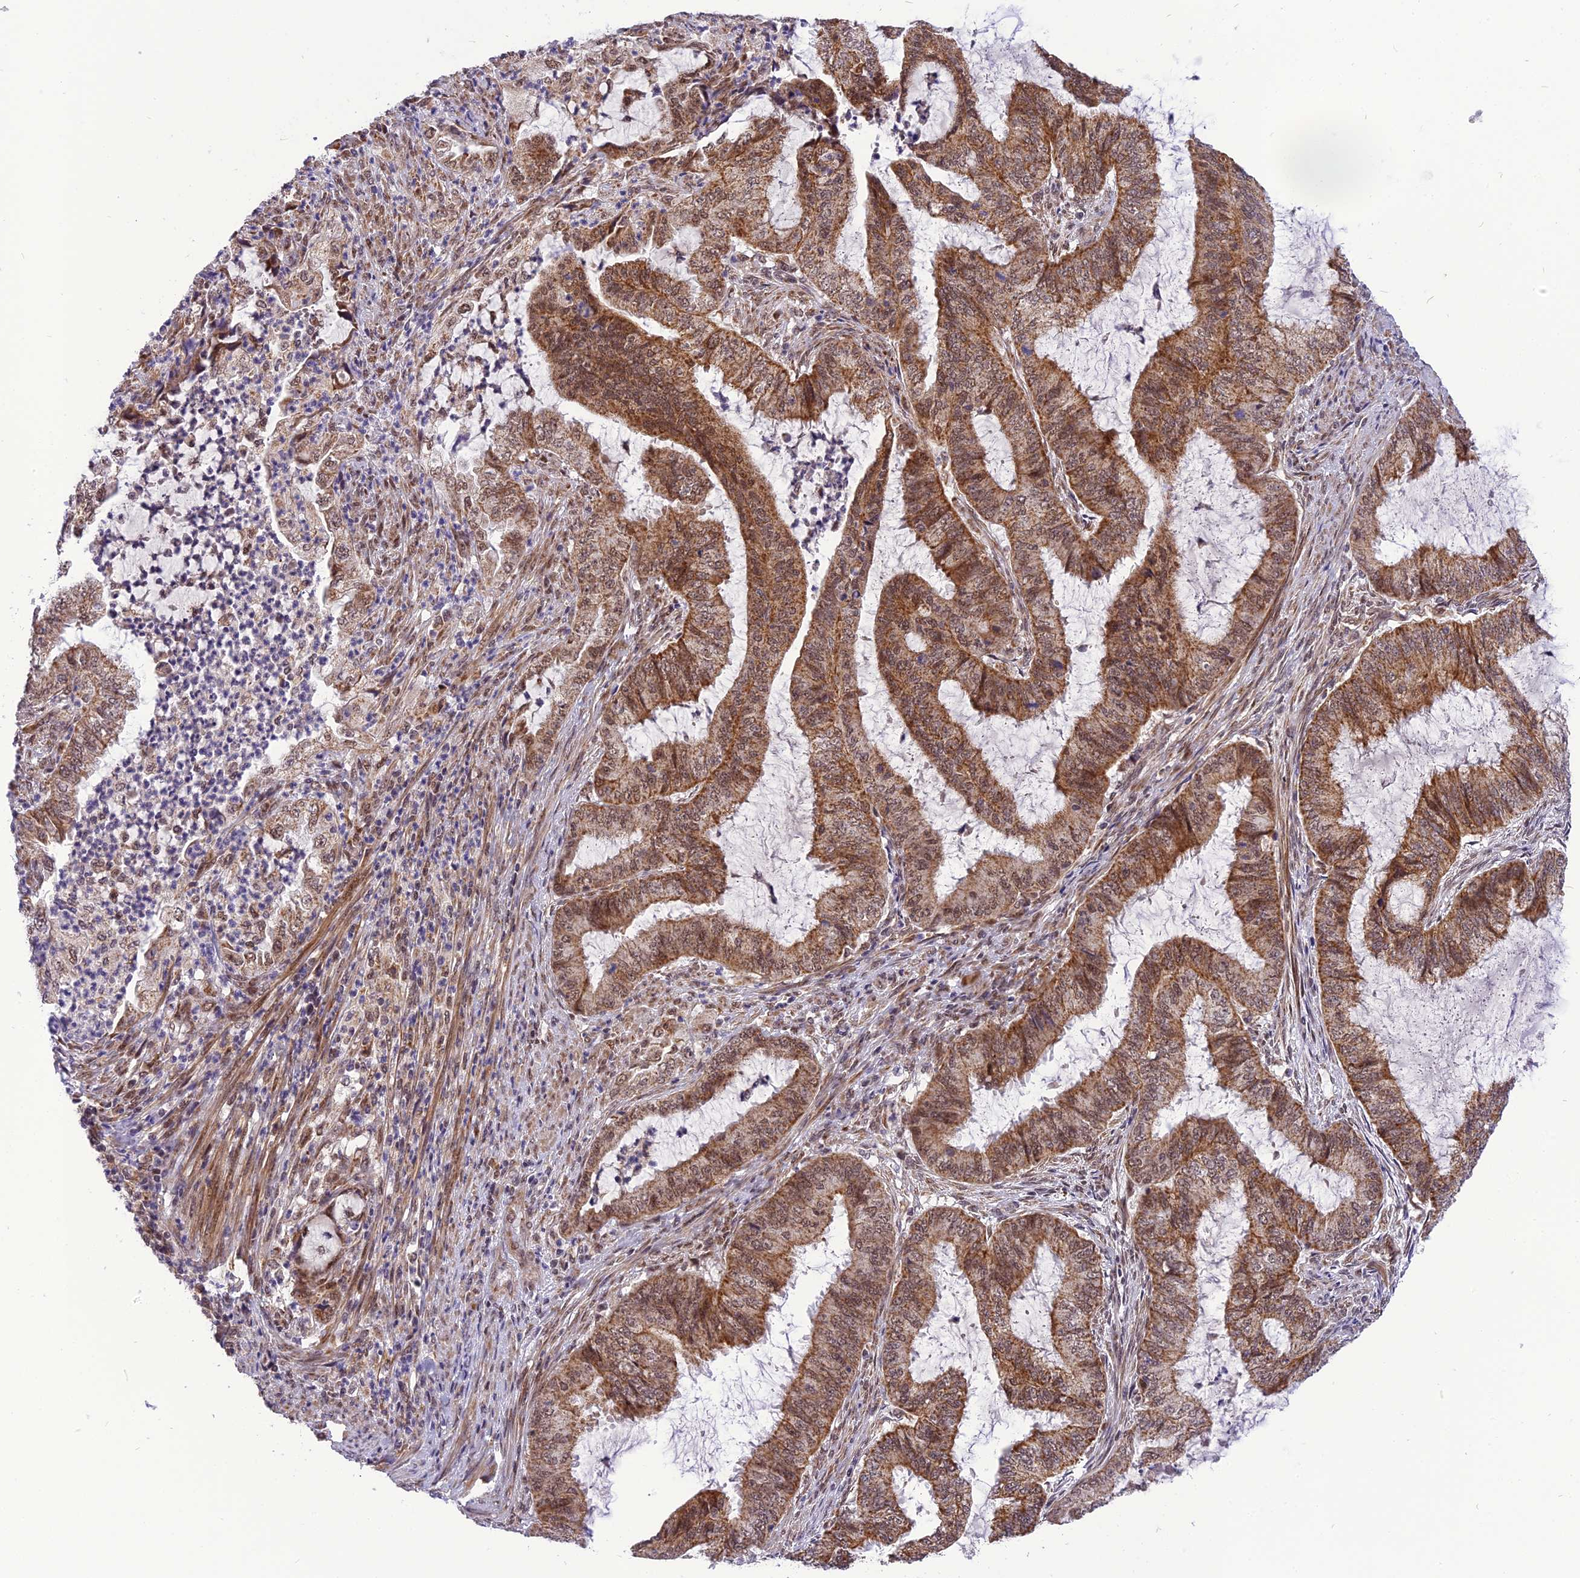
{"staining": {"intensity": "moderate", "quantity": ">75%", "location": "cytoplasmic/membranous,nuclear"}, "tissue": "endometrial cancer", "cell_type": "Tumor cells", "image_type": "cancer", "snomed": [{"axis": "morphology", "description": "Adenocarcinoma, NOS"}, {"axis": "topography", "description": "Endometrium"}], "caption": "There is medium levels of moderate cytoplasmic/membranous and nuclear positivity in tumor cells of endometrial adenocarcinoma, as demonstrated by immunohistochemical staining (brown color).", "gene": "CMC1", "patient": {"sex": "female", "age": 51}}